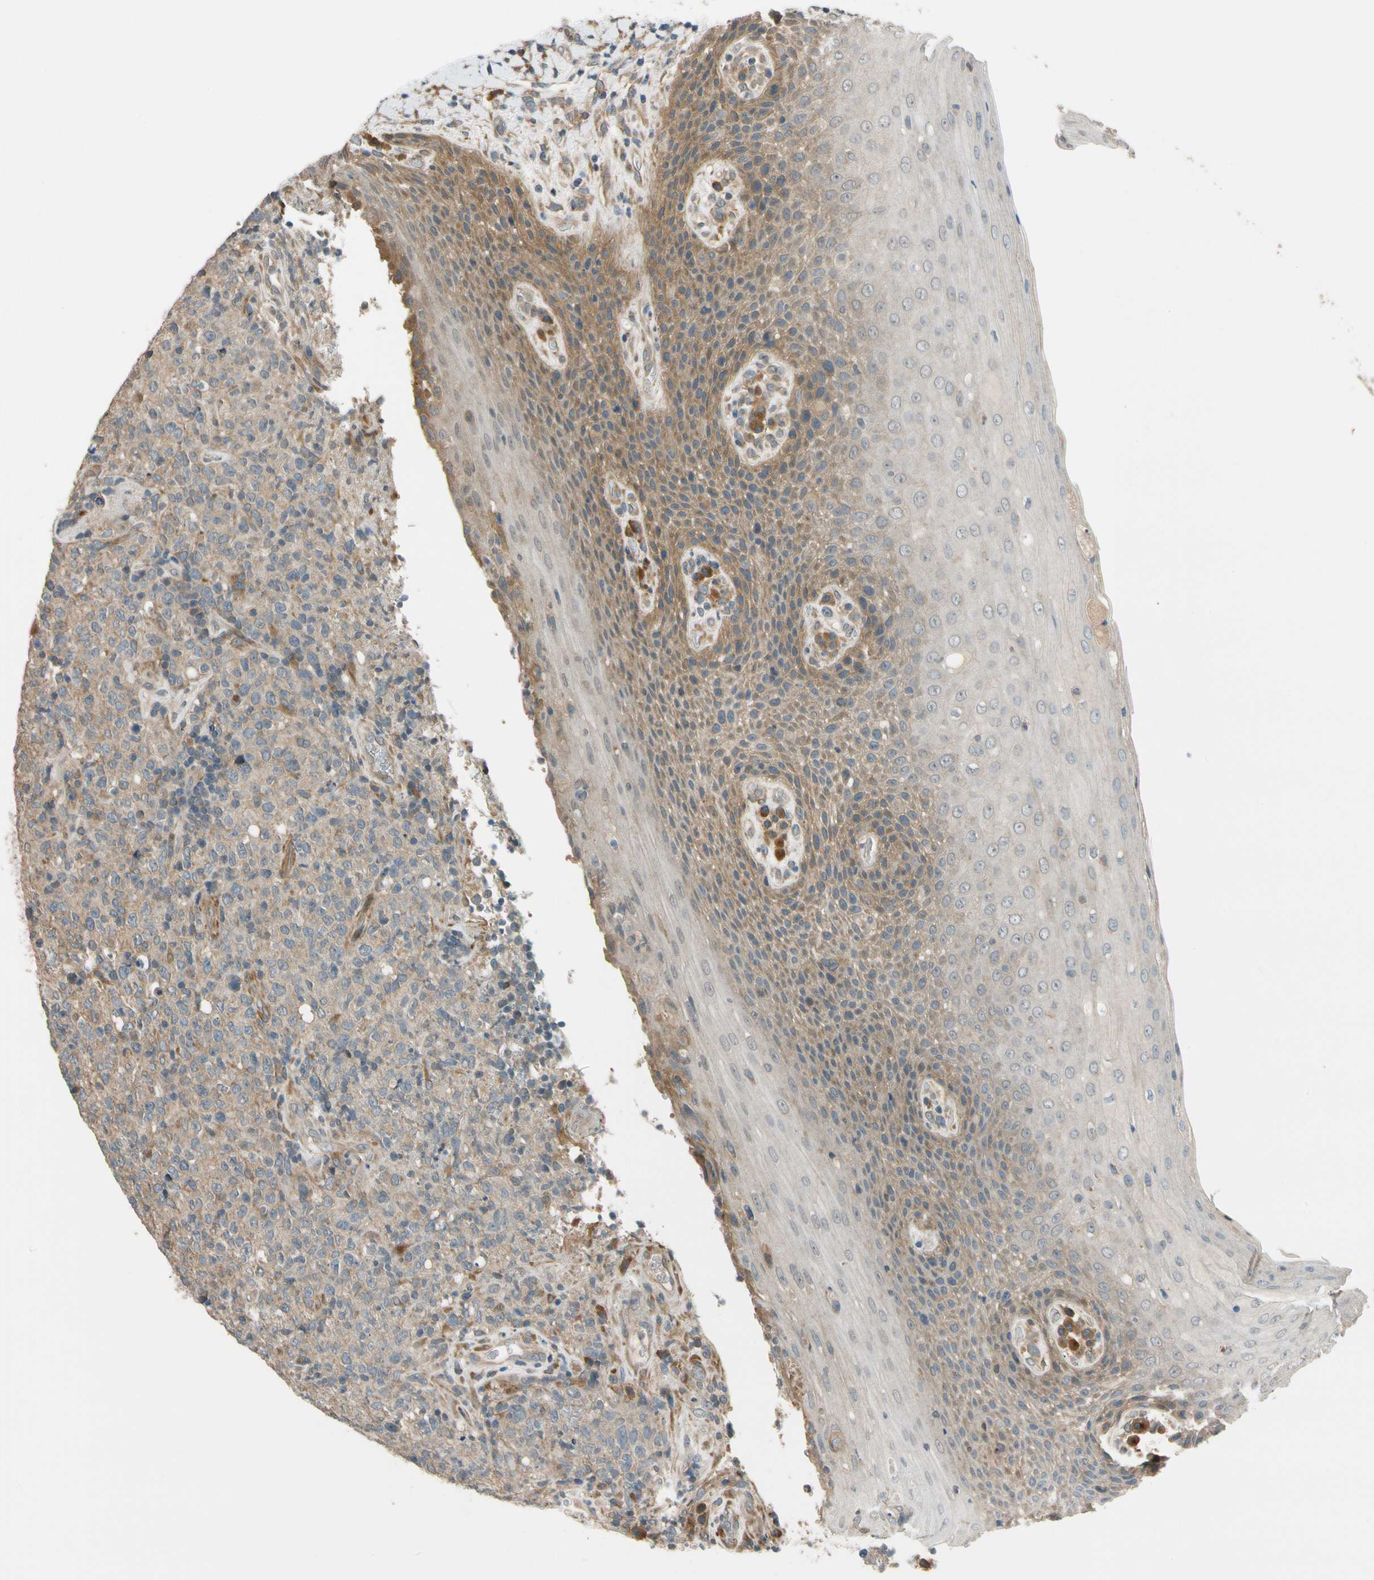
{"staining": {"intensity": "weak", "quantity": "25%-75%", "location": "cytoplasmic/membranous"}, "tissue": "lymphoma", "cell_type": "Tumor cells", "image_type": "cancer", "snomed": [{"axis": "morphology", "description": "Malignant lymphoma, non-Hodgkin's type, High grade"}, {"axis": "topography", "description": "Tonsil"}], "caption": "Protein expression analysis of high-grade malignant lymphoma, non-Hodgkin's type displays weak cytoplasmic/membranous positivity in about 25%-75% of tumor cells.", "gene": "MST1R", "patient": {"sex": "female", "age": 36}}